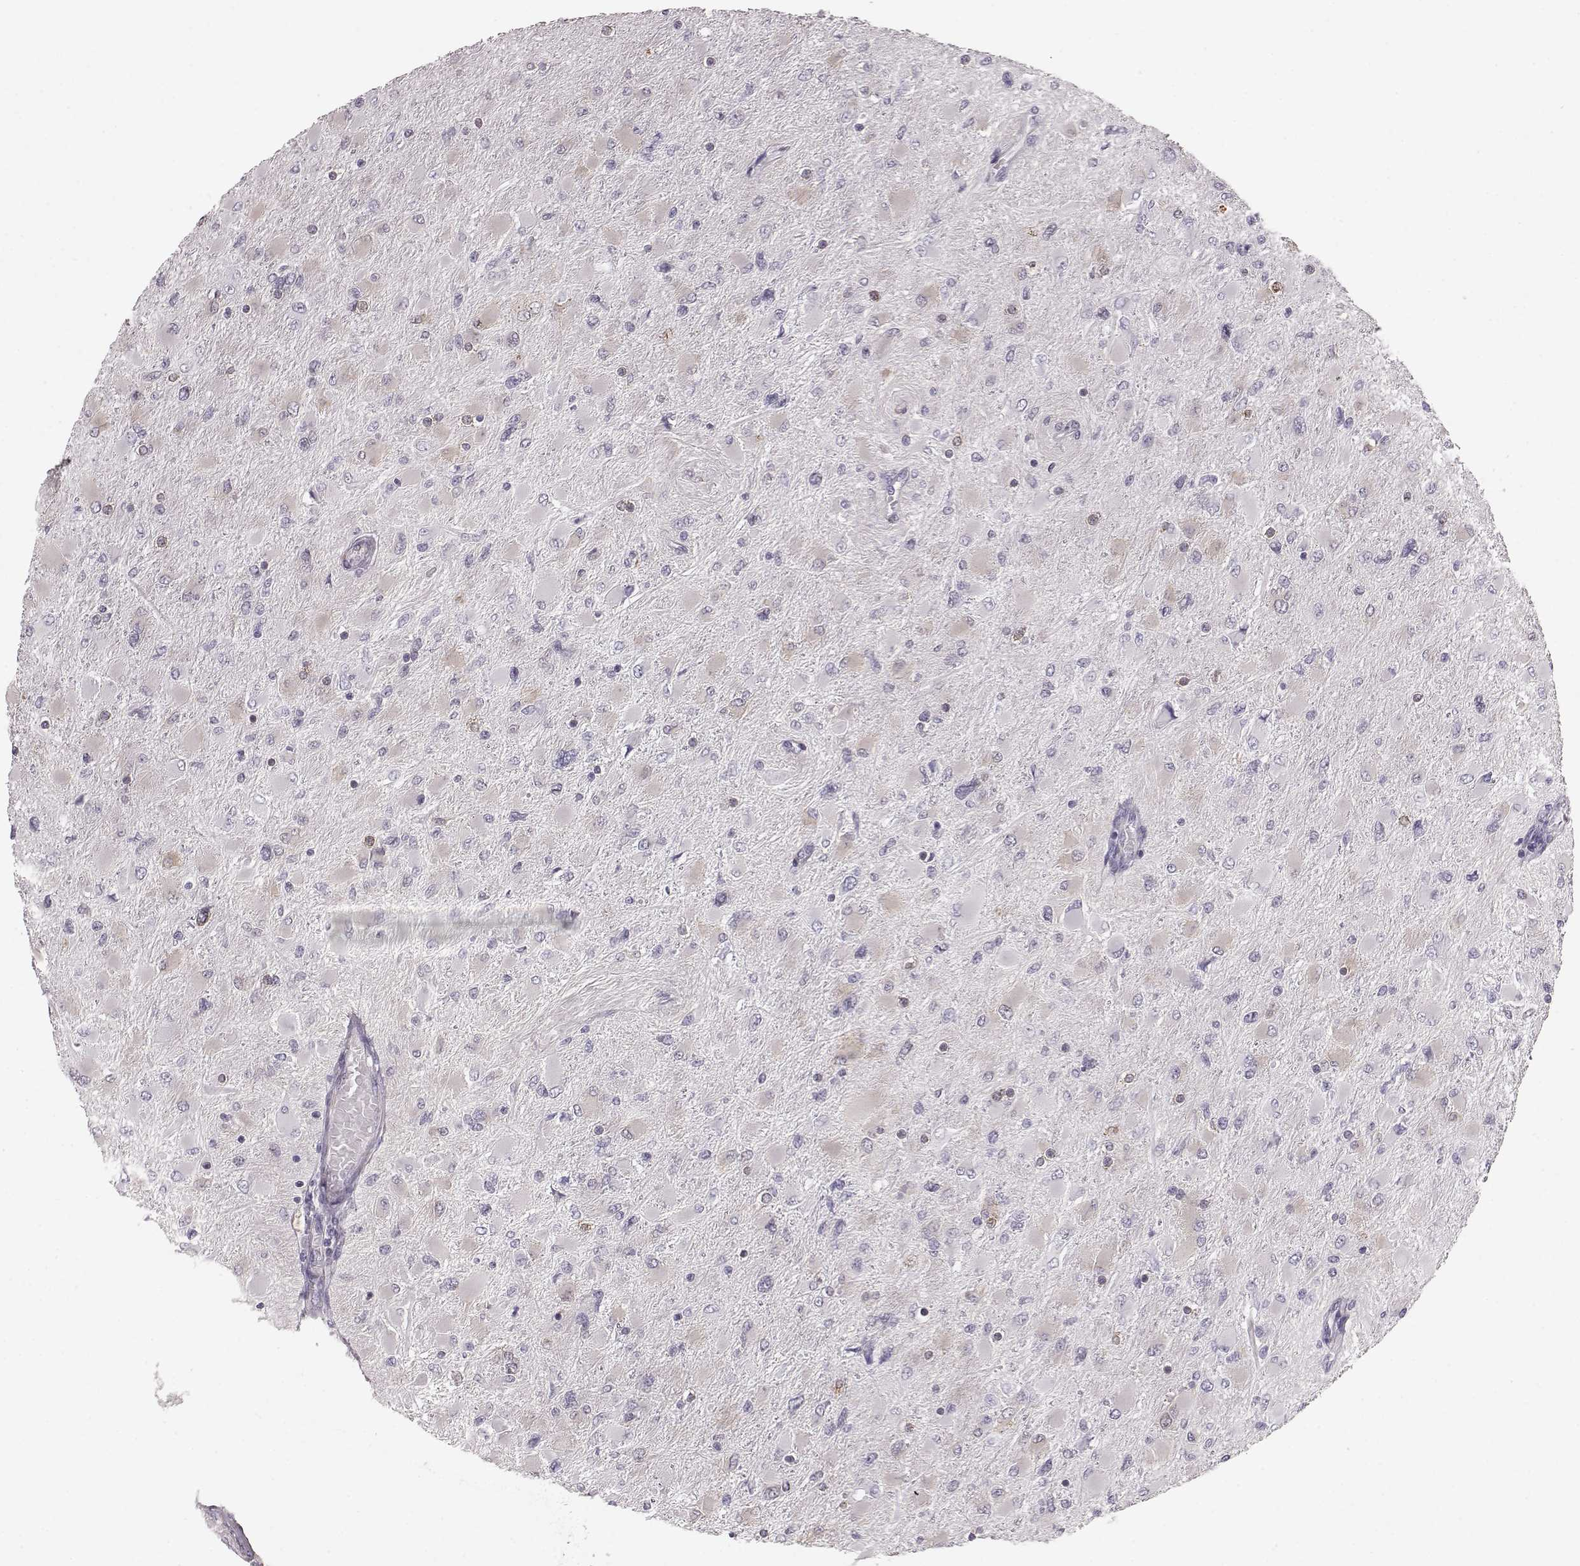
{"staining": {"intensity": "weak", "quantity": "<25%", "location": "cytoplasmic/membranous"}, "tissue": "glioma", "cell_type": "Tumor cells", "image_type": "cancer", "snomed": [{"axis": "morphology", "description": "Glioma, malignant, High grade"}, {"axis": "topography", "description": "Cerebral cortex"}], "caption": "IHC photomicrograph of neoplastic tissue: malignant high-grade glioma stained with DAB (3,3'-diaminobenzidine) displays no significant protein expression in tumor cells.", "gene": "ELOVL5", "patient": {"sex": "female", "age": 36}}